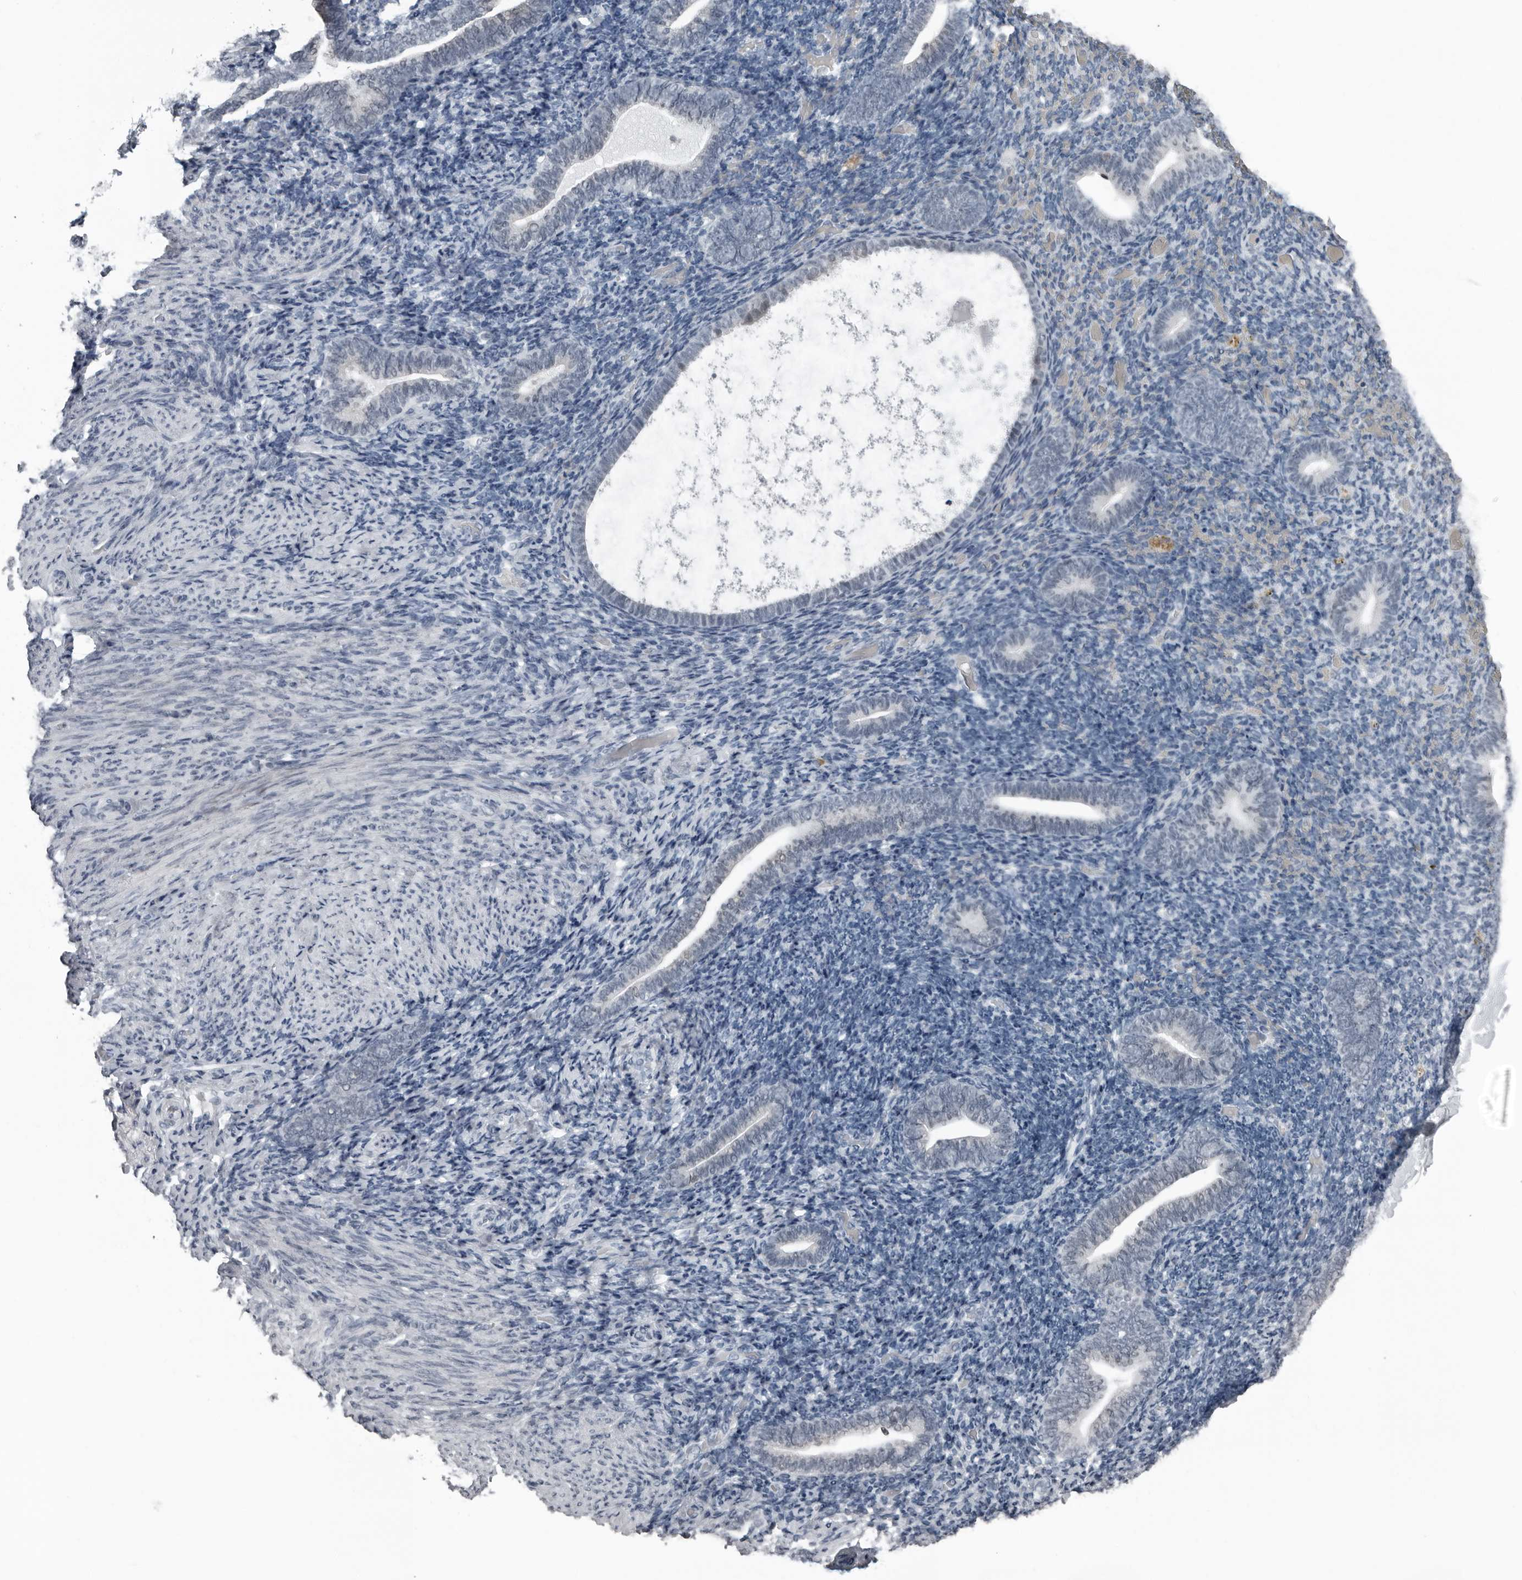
{"staining": {"intensity": "negative", "quantity": "none", "location": "none"}, "tissue": "endometrium", "cell_type": "Cells in endometrial stroma", "image_type": "normal", "snomed": [{"axis": "morphology", "description": "Normal tissue, NOS"}, {"axis": "topography", "description": "Endometrium"}], "caption": "Cells in endometrial stroma are negative for brown protein staining in benign endometrium. (Immunohistochemistry (ihc), brightfield microscopy, high magnification).", "gene": "RTCA", "patient": {"sex": "female", "age": 51}}